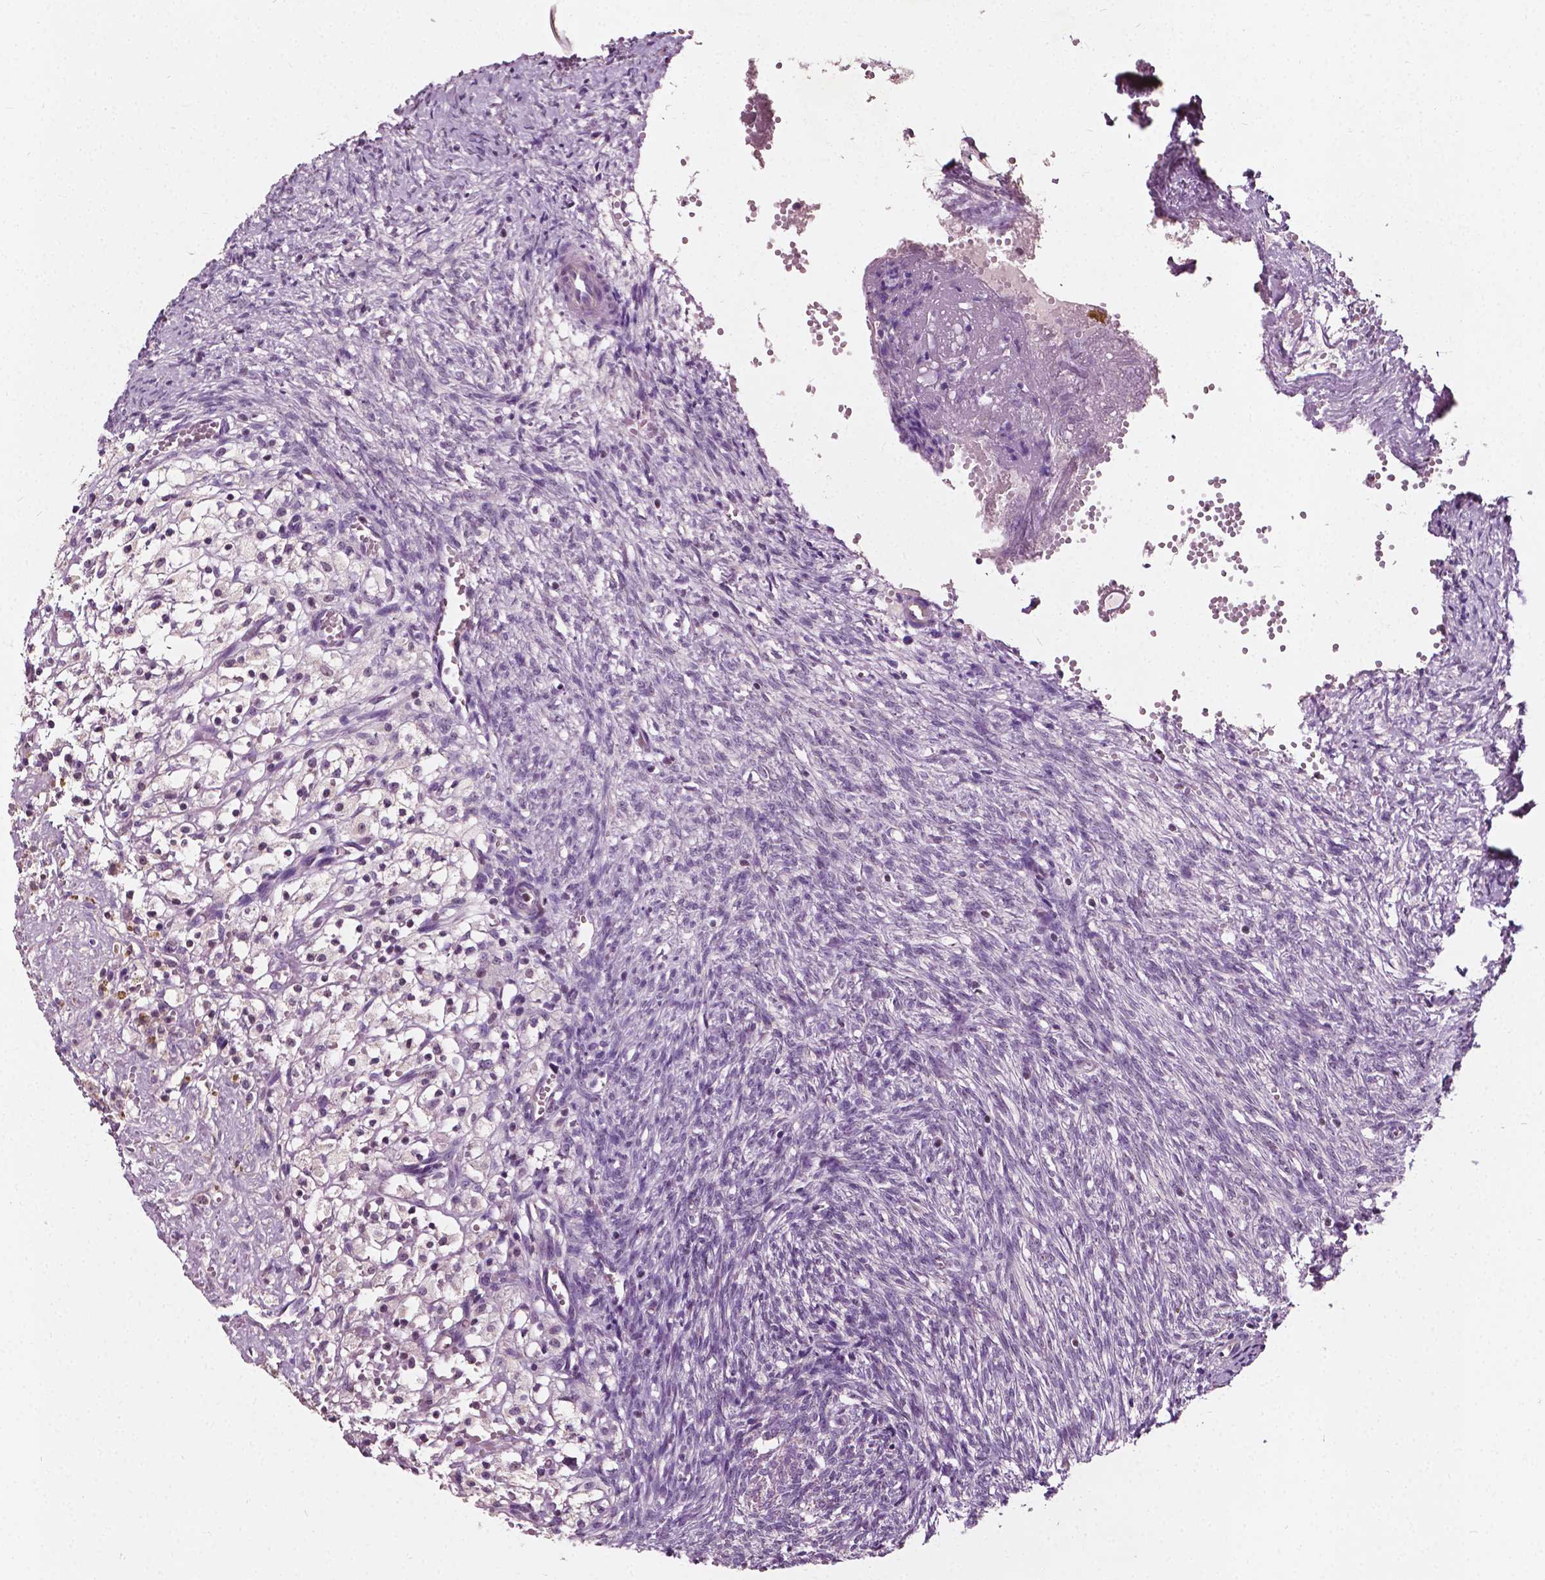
{"staining": {"intensity": "weak", "quantity": ">75%", "location": "cytoplasmic/membranous"}, "tissue": "ovary", "cell_type": "Follicle cells", "image_type": "normal", "snomed": [{"axis": "morphology", "description": "Normal tissue, NOS"}, {"axis": "topography", "description": "Ovary"}], "caption": "Immunohistochemistry (IHC) staining of benign ovary, which reveals low levels of weak cytoplasmic/membranous staining in approximately >75% of follicle cells indicating weak cytoplasmic/membranous protein staining. The staining was performed using DAB (3,3'-diaminobenzidine) (brown) for protein detection and nuclei were counterstained in hematoxylin (blue).", "gene": "ODF3L2", "patient": {"sex": "female", "age": 46}}